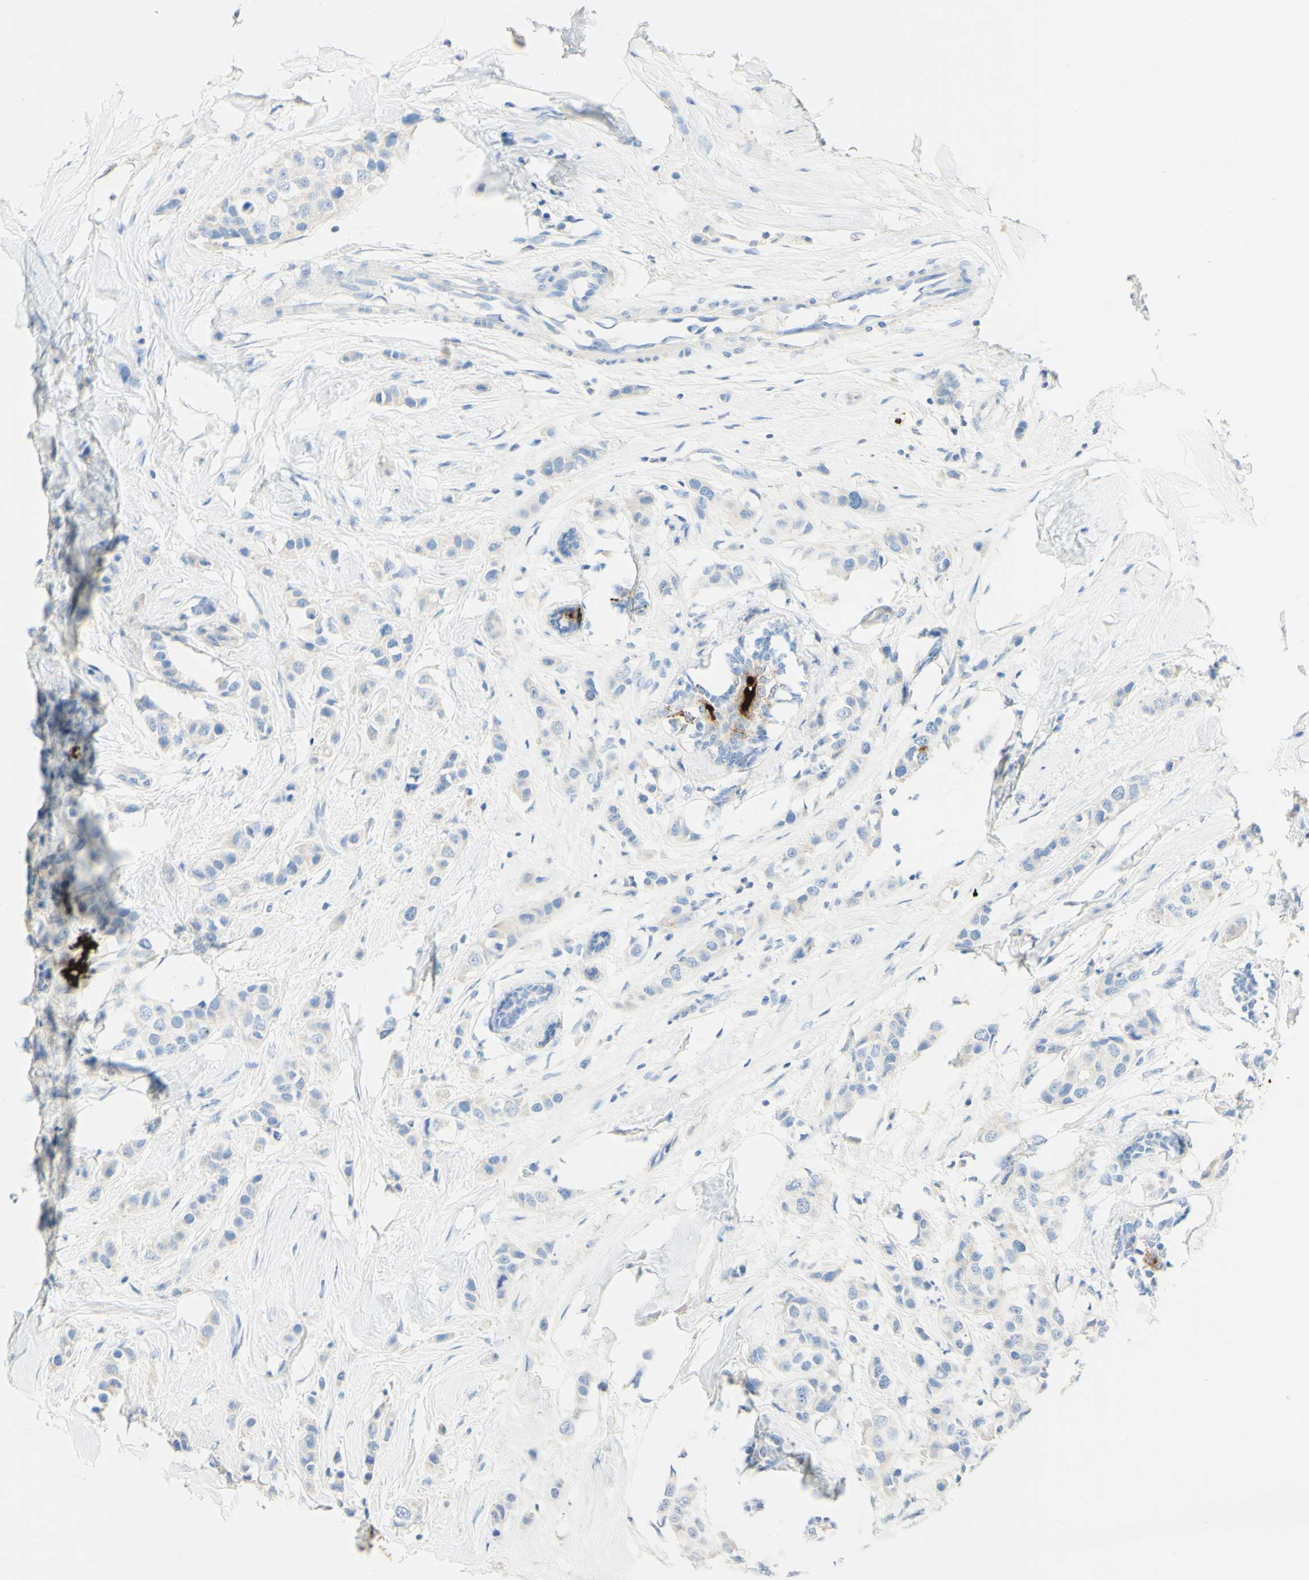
{"staining": {"intensity": "negative", "quantity": "none", "location": "none"}, "tissue": "breast cancer", "cell_type": "Tumor cells", "image_type": "cancer", "snomed": [{"axis": "morphology", "description": "Normal tissue, NOS"}, {"axis": "morphology", "description": "Duct carcinoma"}, {"axis": "topography", "description": "Breast"}], "caption": "The immunohistochemistry (IHC) micrograph has no significant positivity in tumor cells of infiltrating ductal carcinoma (breast) tissue.", "gene": "PIGR", "patient": {"sex": "female", "age": 50}}